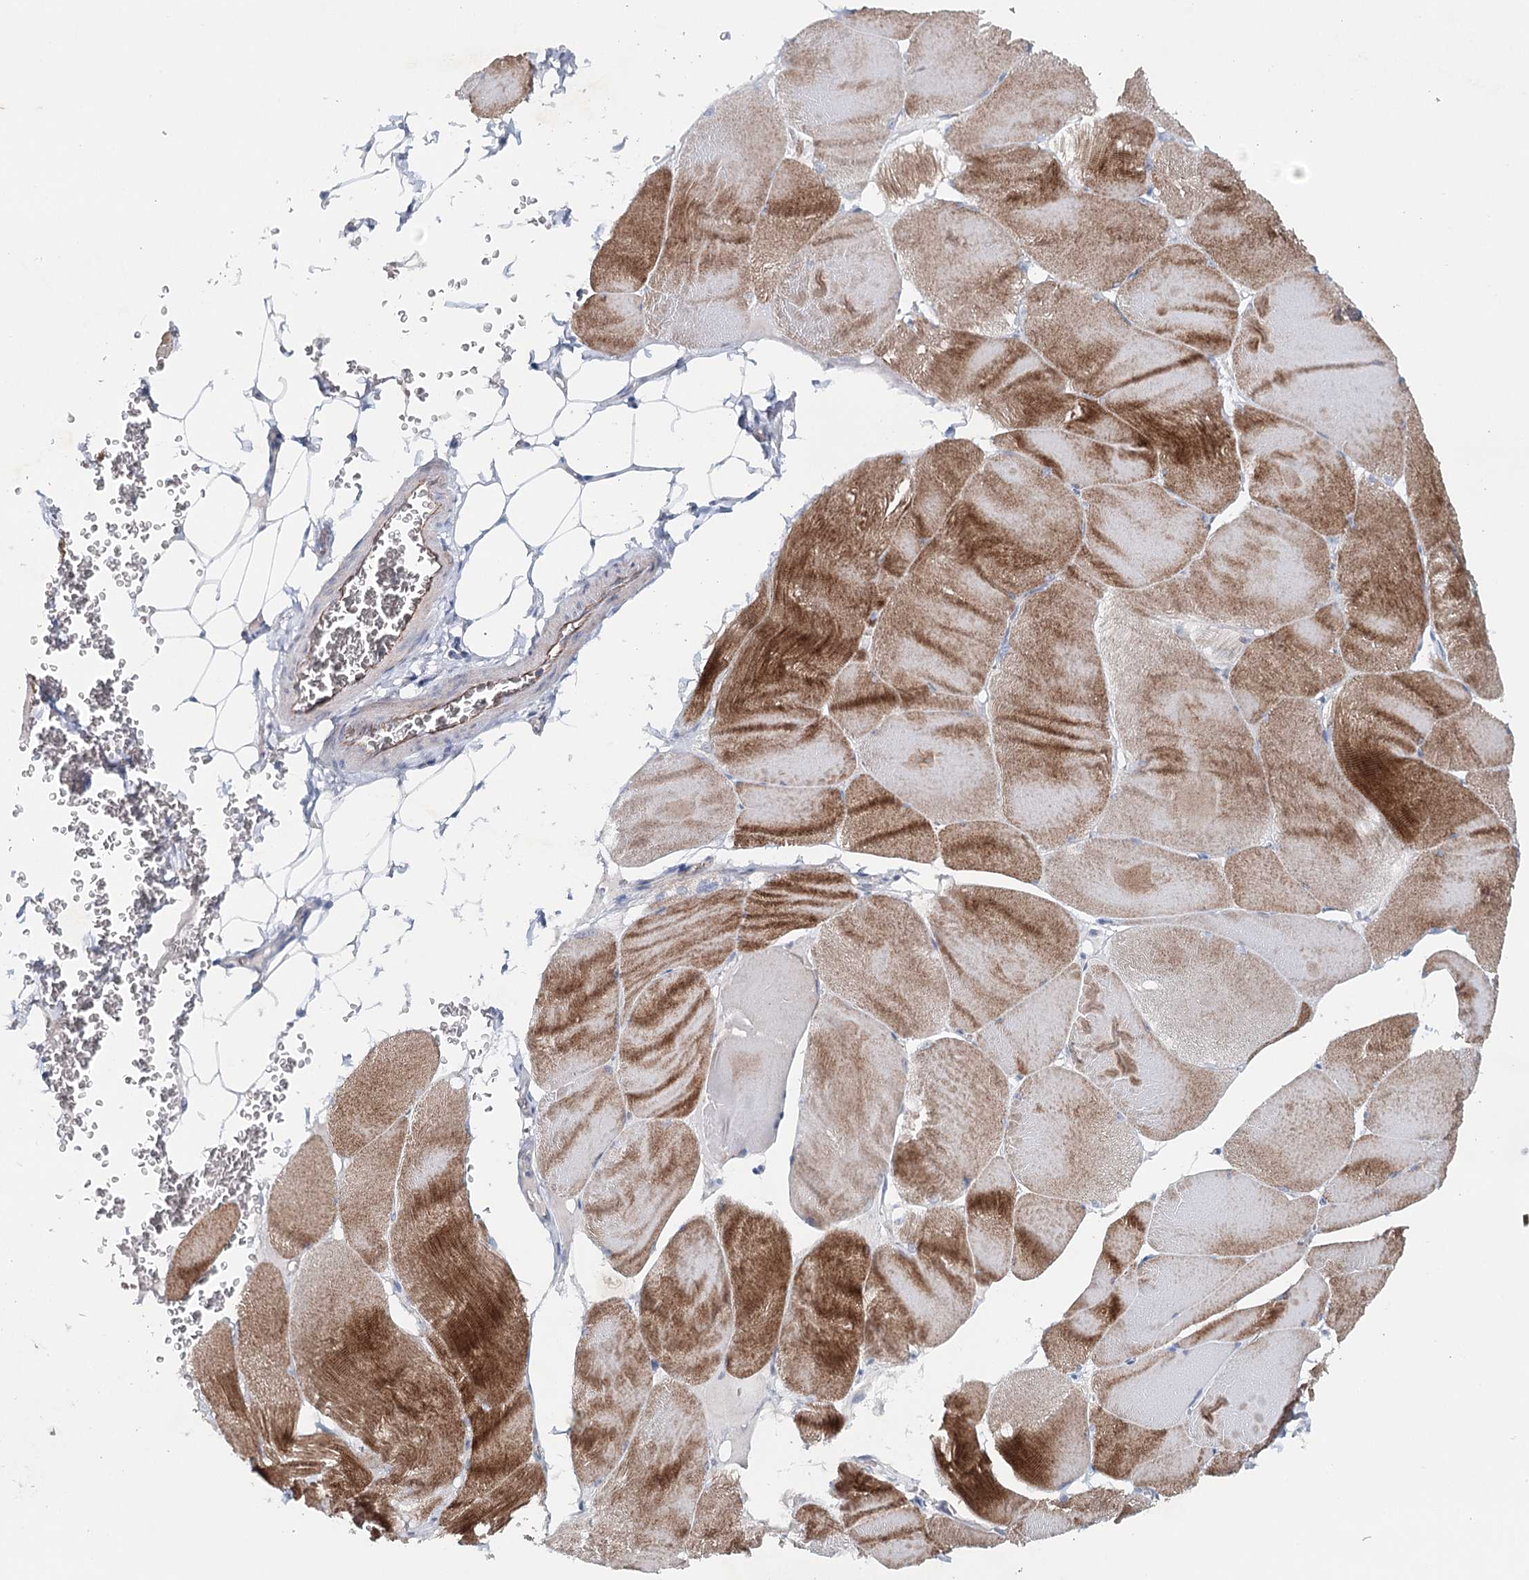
{"staining": {"intensity": "strong", "quantity": "25%-75%", "location": "cytoplasmic/membranous"}, "tissue": "skeletal muscle", "cell_type": "Myocytes", "image_type": "normal", "snomed": [{"axis": "morphology", "description": "Normal tissue, NOS"}, {"axis": "morphology", "description": "Basal cell carcinoma"}, {"axis": "topography", "description": "Skeletal muscle"}], "caption": "DAB (3,3'-diaminobenzidine) immunohistochemical staining of normal human skeletal muscle shows strong cytoplasmic/membranous protein positivity in approximately 25%-75% of myocytes.", "gene": "SYNPO", "patient": {"sex": "female", "age": 64}}